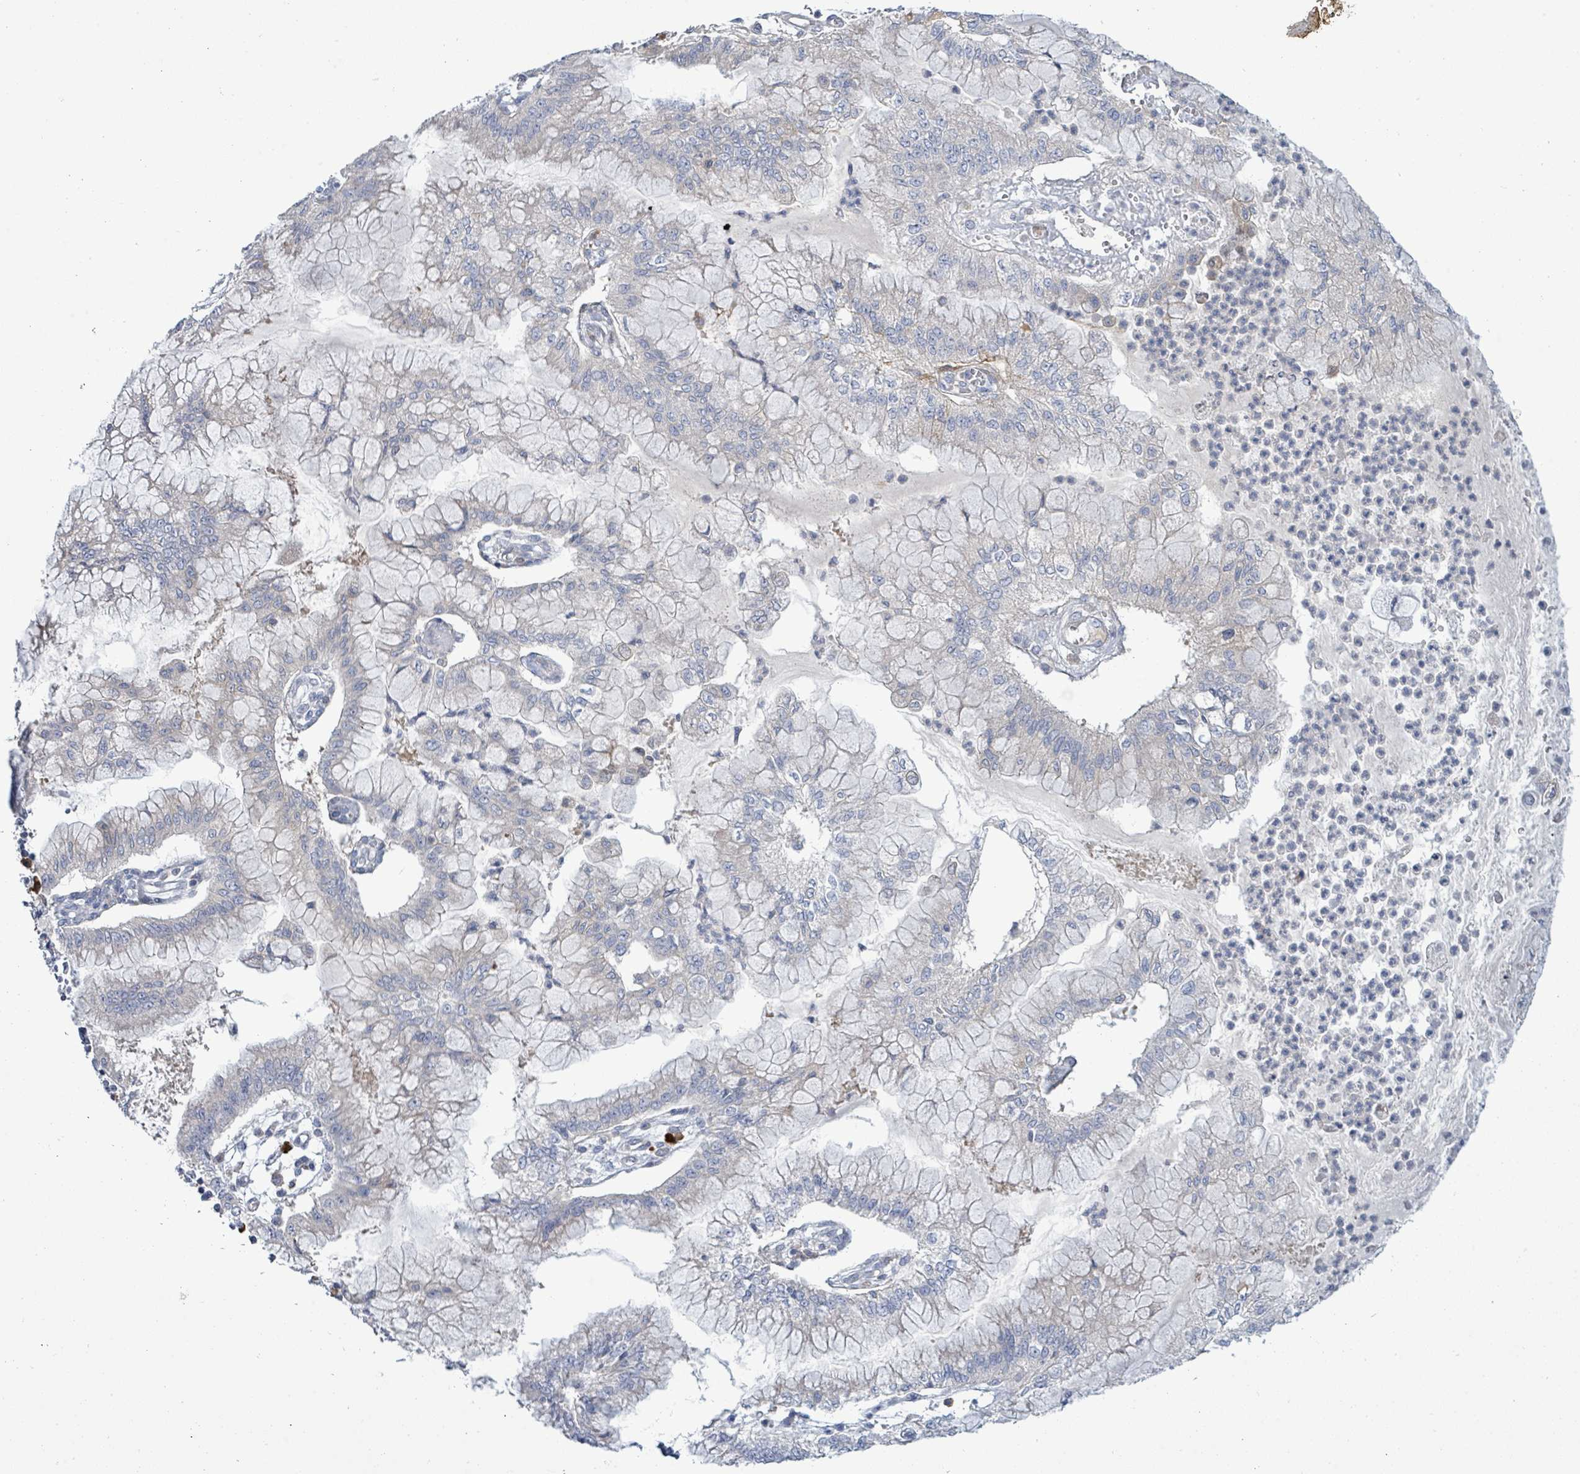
{"staining": {"intensity": "negative", "quantity": "none", "location": "none"}, "tissue": "pancreatic cancer", "cell_type": "Tumor cells", "image_type": "cancer", "snomed": [{"axis": "morphology", "description": "Adenocarcinoma, NOS"}, {"axis": "topography", "description": "Pancreas"}], "caption": "This photomicrograph is of pancreatic cancer (adenocarcinoma) stained with immunohistochemistry (IHC) to label a protein in brown with the nuclei are counter-stained blue. There is no staining in tumor cells. (Stains: DAB IHC with hematoxylin counter stain, Microscopy: brightfield microscopy at high magnification).", "gene": "SIRPB1", "patient": {"sex": "male", "age": 73}}